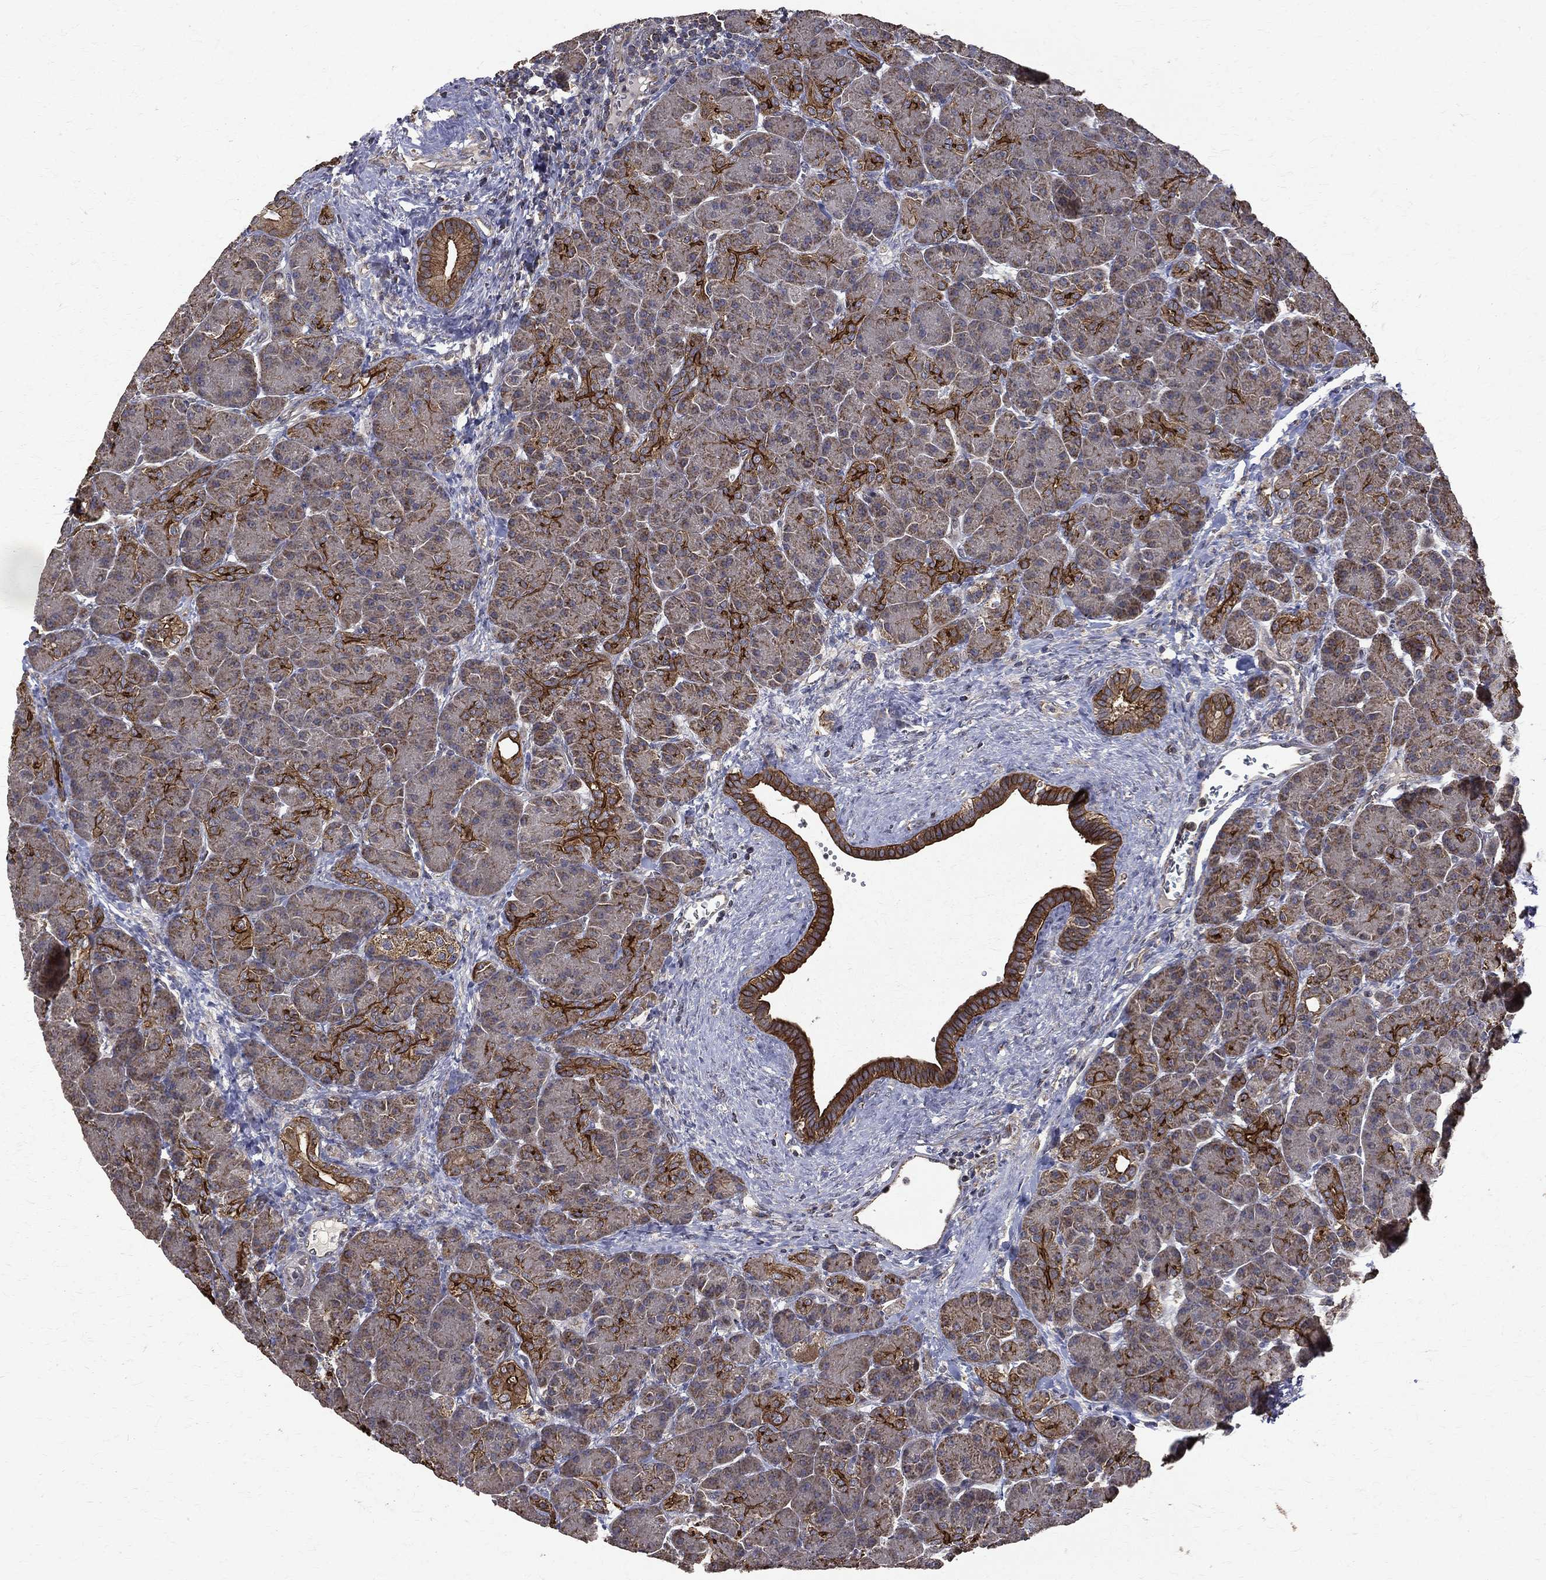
{"staining": {"intensity": "strong", "quantity": "<25%", "location": "cytoplasmic/membranous"}, "tissue": "pancreas", "cell_type": "Exocrine glandular cells", "image_type": "normal", "snomed": [{"axis": "morphology", "description": "Normal tissue, NOS"}, {"axis": "topography", "description": "Pancreas"}], "caption": "Pancreas stained with DAB immunohistochemistry reveals medium levels of strong cytoplasmic/membranous positivity in approximately <25% of exocrine glandular cells. The staining is performed using DAB brown chromogen to label protein expression. The nuclei are counter-stained blue using hematoxylin.", "gene": "RPGR", "patient": {"sex": "female", "age": 63}}